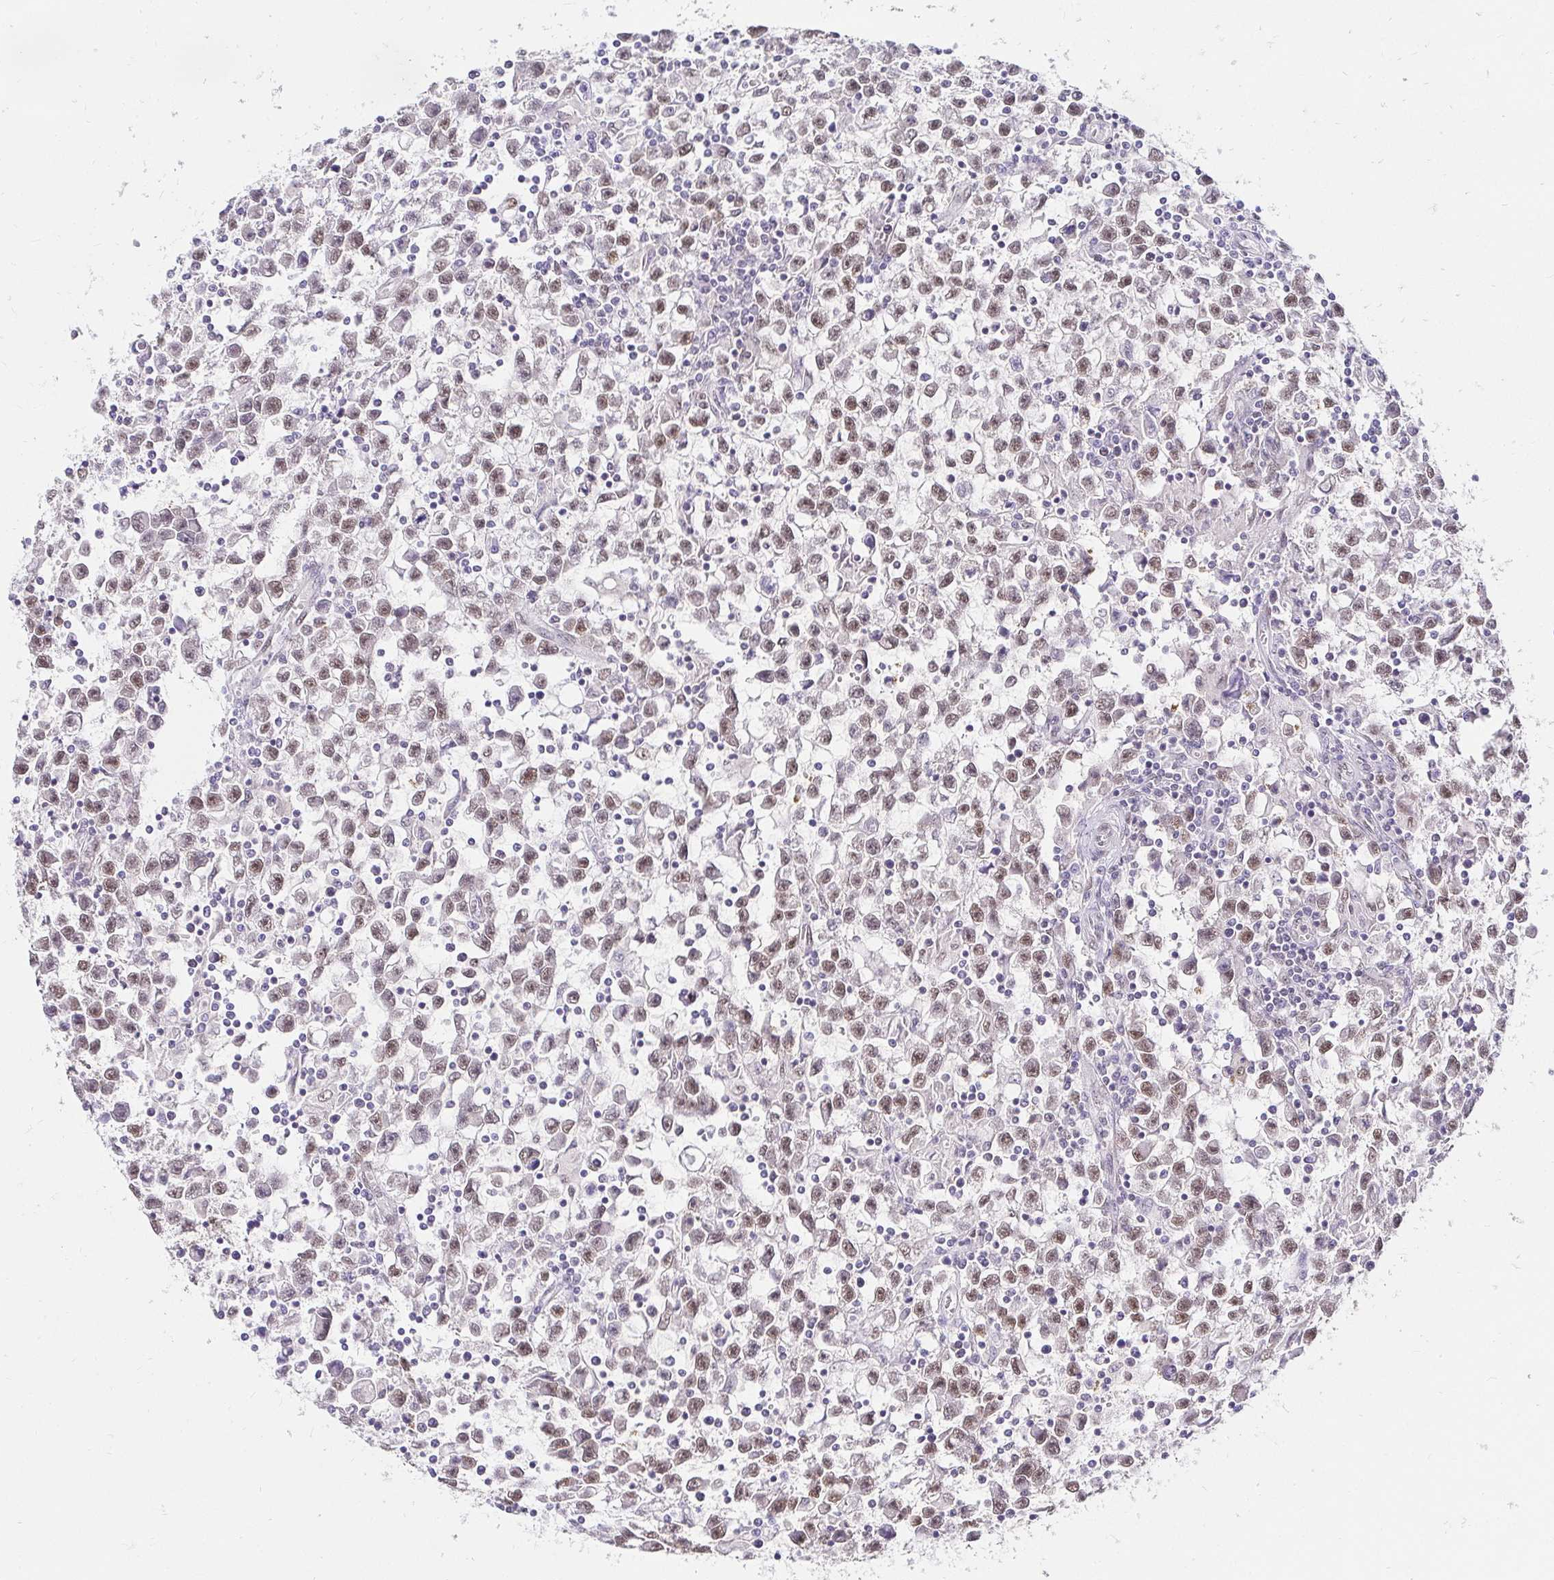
{"staining": {"intensity": "moderate", "quantity": ">75%", "location": "nuclear"}, "tissue": "testis cancer", "cell_type": "Tumor cells", "image_type": "cancer", "snomed": [{"axis": "morphology", "description": "Seminoma, NOS"}, {"axis": "topography", "description": "Testis"}], "caption": "This histopathology image demonstrates immunohistochemistry (IHC) staining of testis cancer (seminoma), with medium moderate nuclear staining in about >75% of tumor cells.", "gene": "RIMS4", "patient": {"sex": "male", "age": 31}}